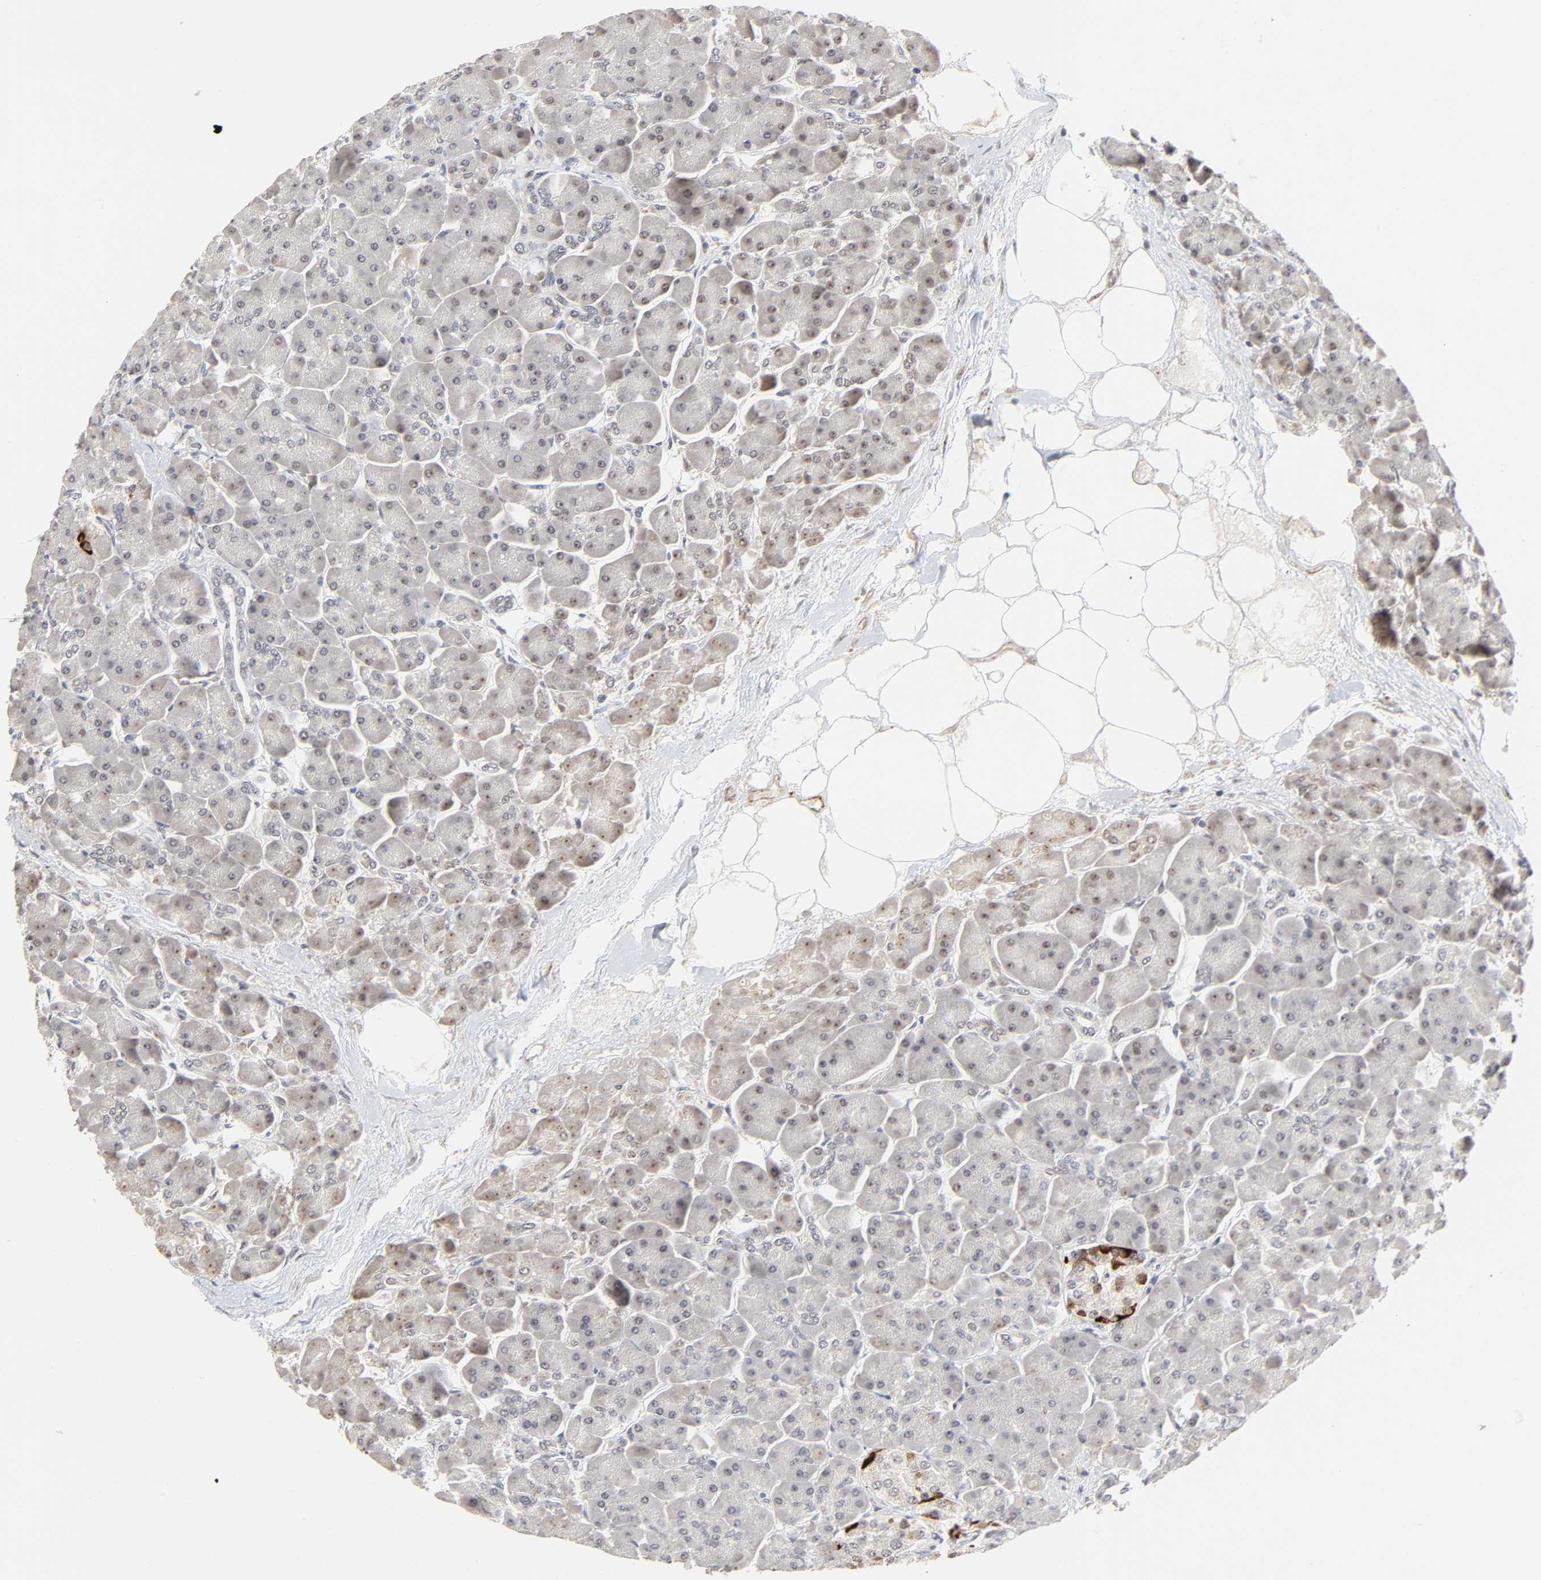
{"staining": {"intensity": "negative", "quantity": "none", "location": "none"}, "tissue": "pancreas", "cell_type": "Exocrine glandular cells", "image_type": "normal", "snomed": [{"axis": "morphology", "description": "Normal tissue, NOS"}, {"axis": "topography", "description": "Pancreas"}], "caption": "Image shows no significant protein staining in exocrine glandular cells of unremarkable pancreas. (DAB immunohistochemistry, high magnification).", "gene": "ZKSCAN8", "patient": {"sex": "male", "age": 66}}